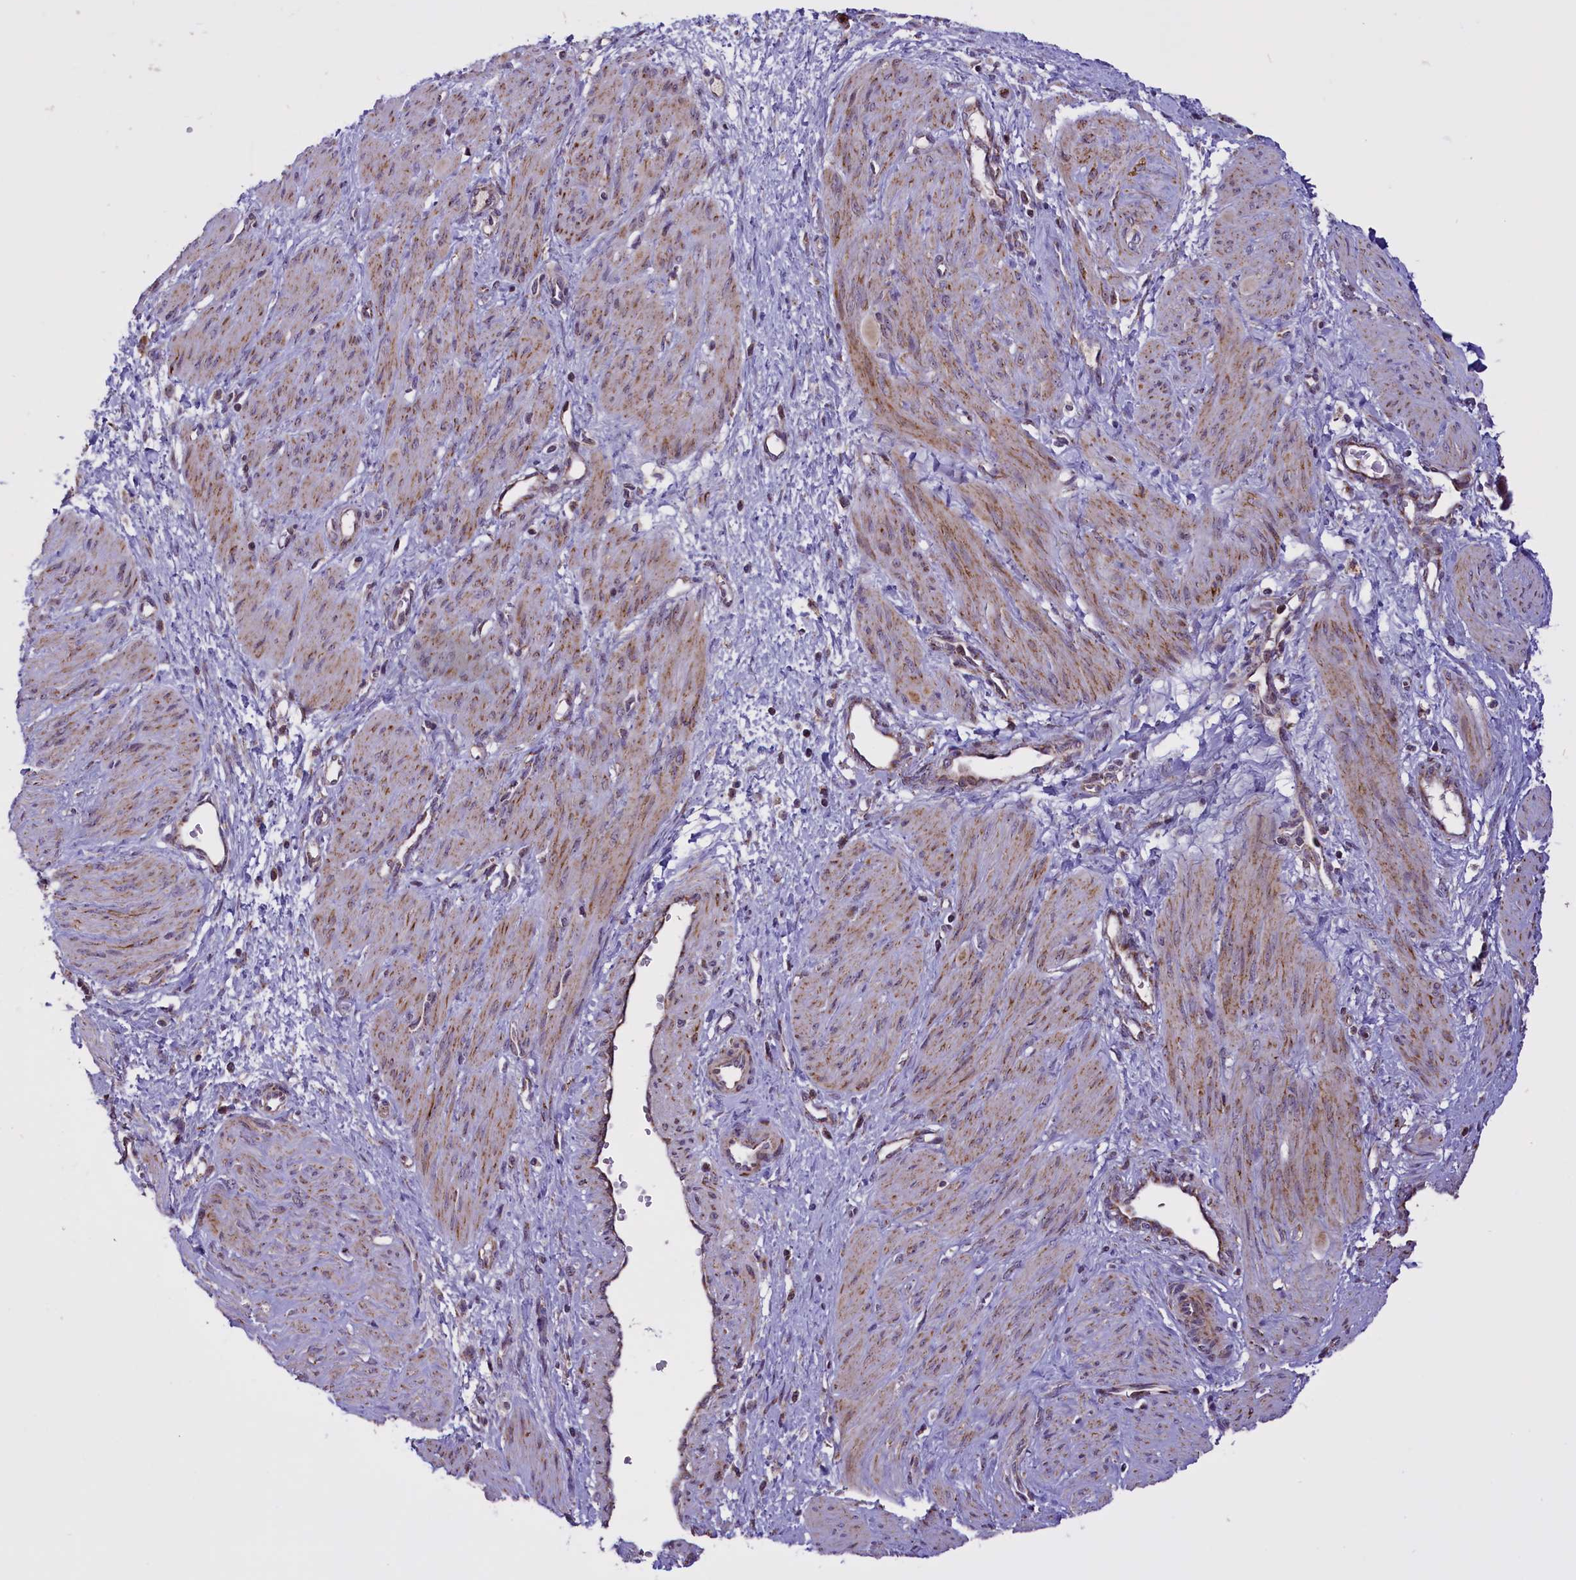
{"staining": {"intensity": "weak", "quantity": "25%-75%", "location": "cytoplasmic/membranous"}, "tissue": "smooth muscle", "cell_type": "Smooth muscle cells", "image_type": "normal", "snomed": [{"axis": "morphology", "description": "Normal tissue, NOS"}, {"axis": "topography", "description": "Endometrium"}], "caption": "Weak cytoplasmic/membranous staining is present in about 25%-75% of smooth muscle cells in benign smooth muscle. (Stains: DAB (3,3'-diaminobenzidine) in brown, nuclei in blue, Microscopy: brightfield microscopy at high magnification).", "gene": "NDUFS5", "patient": {"sex": "female", "age": 33}}